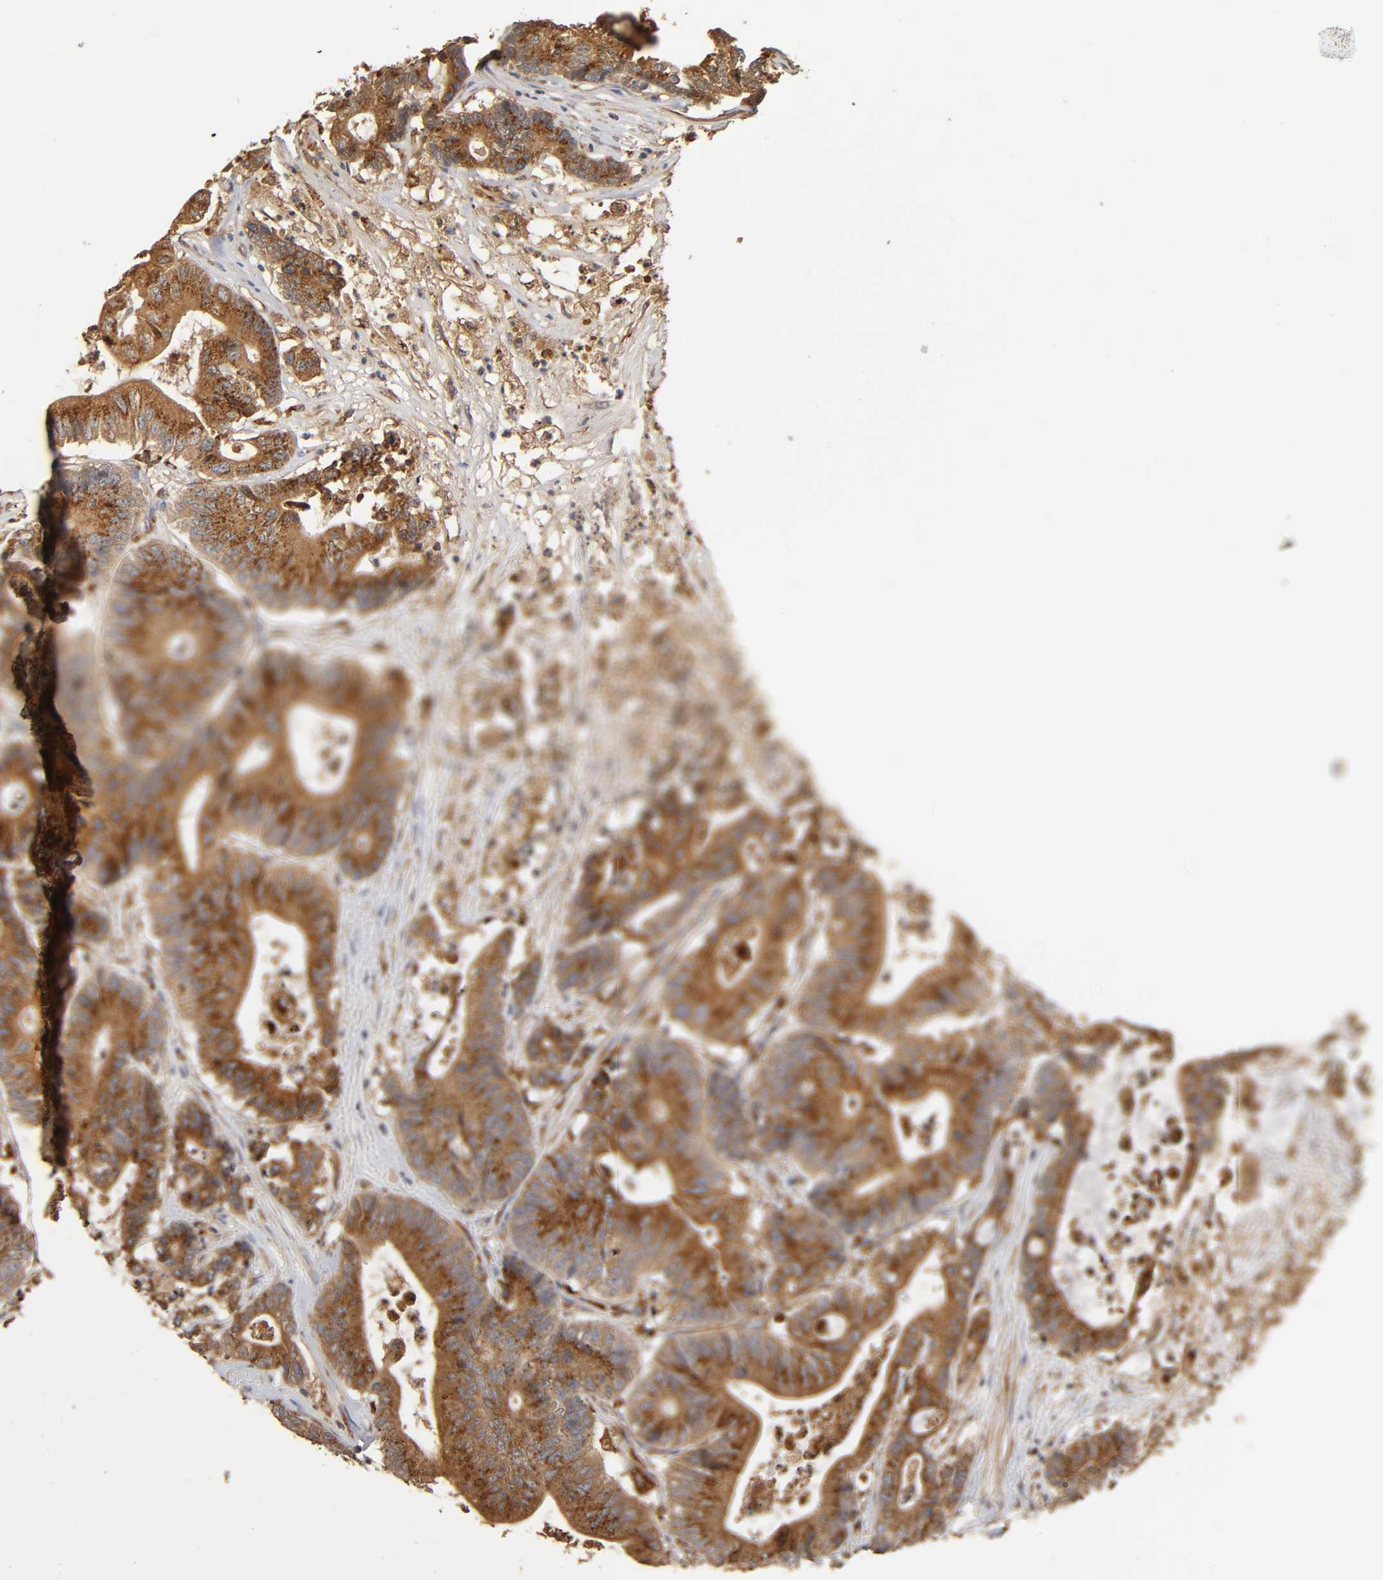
{"staining": {"intensity": "strong", "quantity": ">75%", "location": "cytoplasmic/membranous"}, "tissue": "colorectal cancer", "cell_type": "Tumor cells", "image_type": "cancer", "snomed": [{"axis": "morphology", "description": "Adenocarcinoma, NOS"}, {"axis": "topography", "description": "Colon"}], "caption": "Tumor cells reveal strong cytoplasmic/membranous expression in approximately >75% of cells in colorectal cancer (adenocarcinoma). (brown staining indicates protein expression, while blue staining denotes nuclei).", "gene": "GNPTG", "patient": {"sex": "female", "age": 84}}